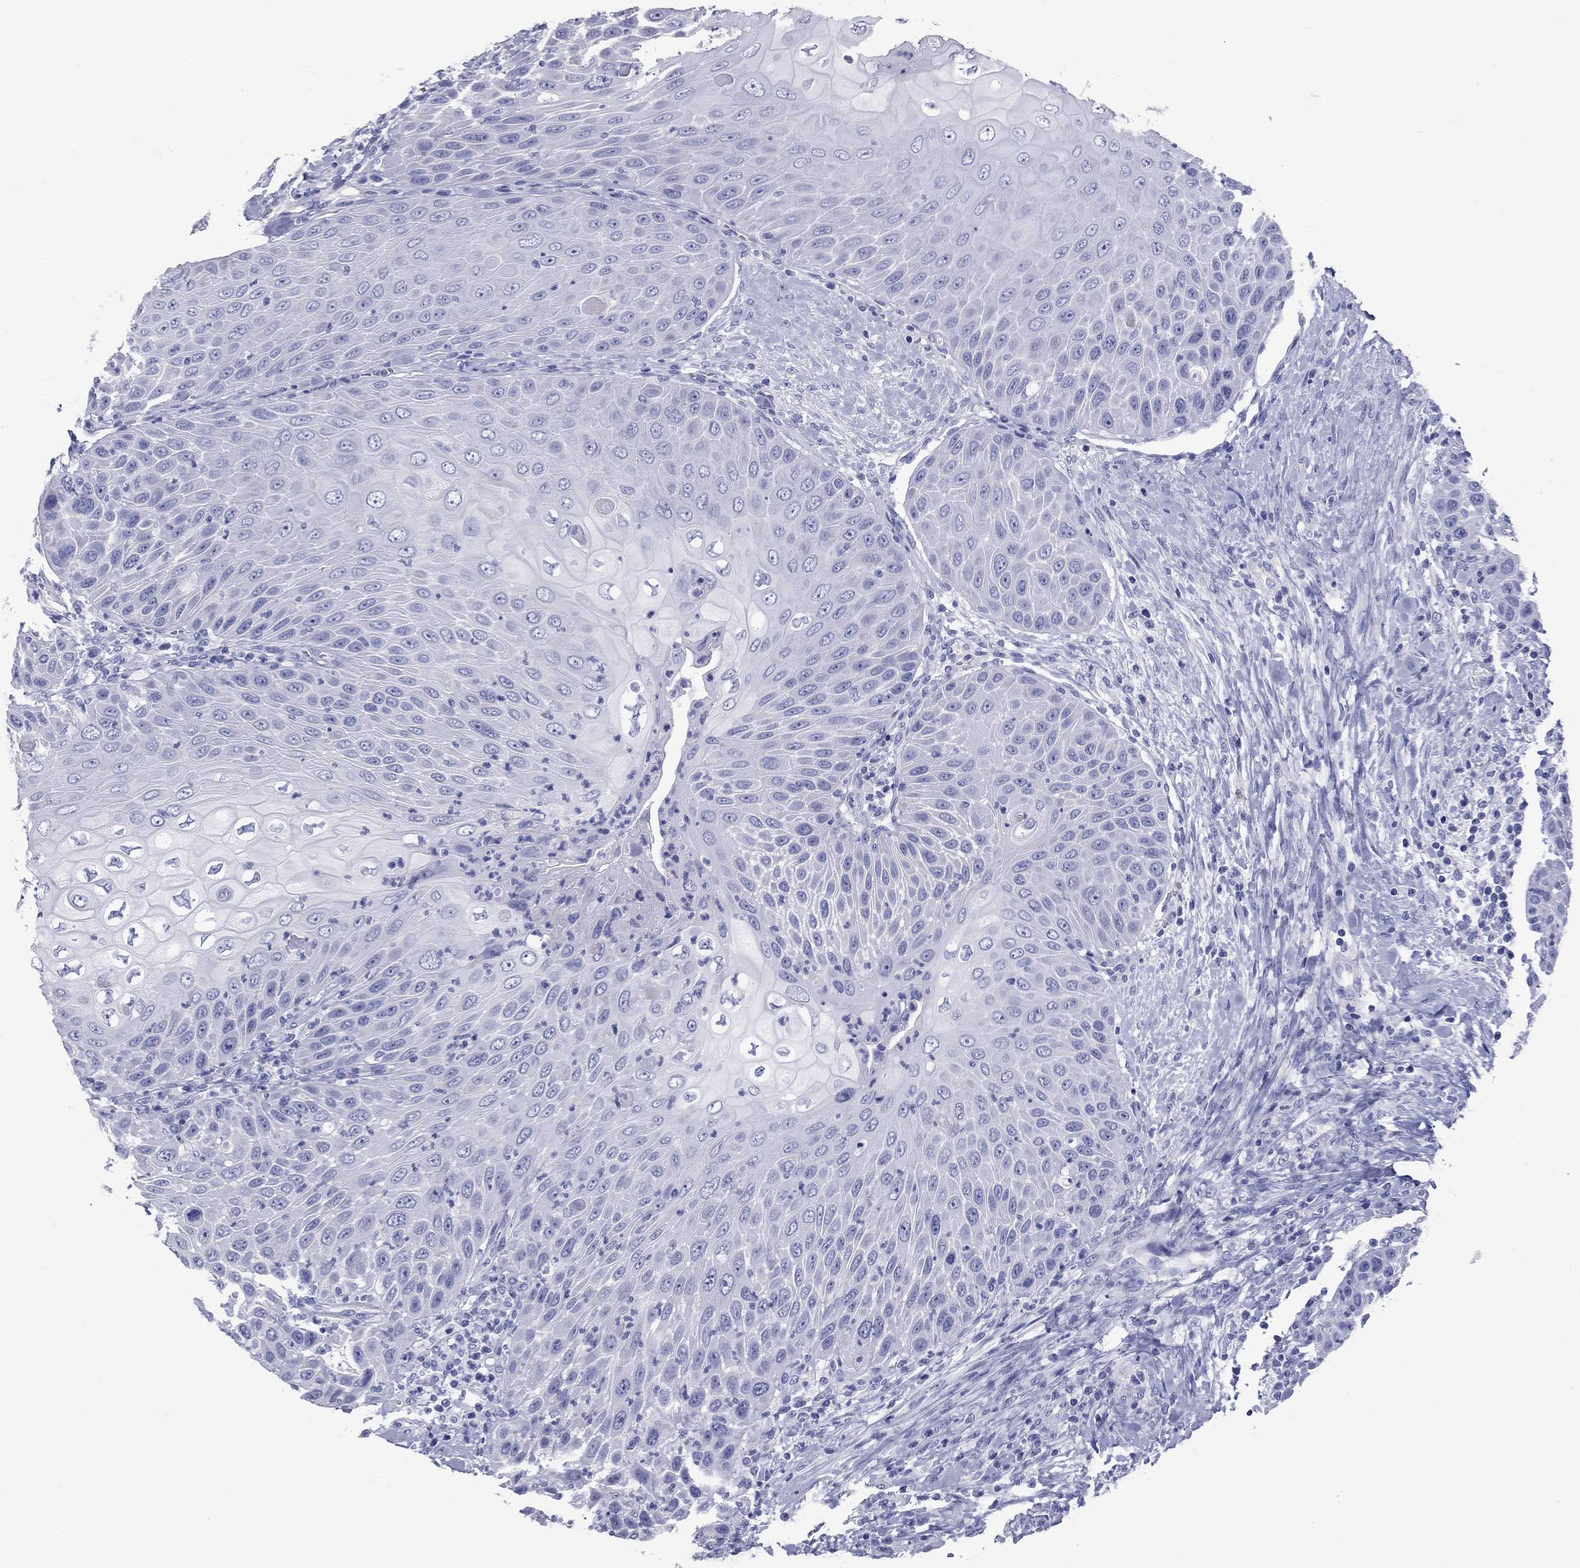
{"staining": {"intensity": "negative", "quantity": "none", "location": "none"}, "tissue": "head and neck cancer", "cell_type": "Tumor cells", "image_type": "cancer", "snomed": [{"axis": "morphology", "description": "Squamous cell carcinoma, NOS"}, {"axis": "topography", "description": "Head-Neck"}], "caption": "IHC of human head and neck squamous cell carcinoma demonstrates no expression in tumor cells.", "gene": "DNALI1", "patient": {"sex": "male", "age": 69}}